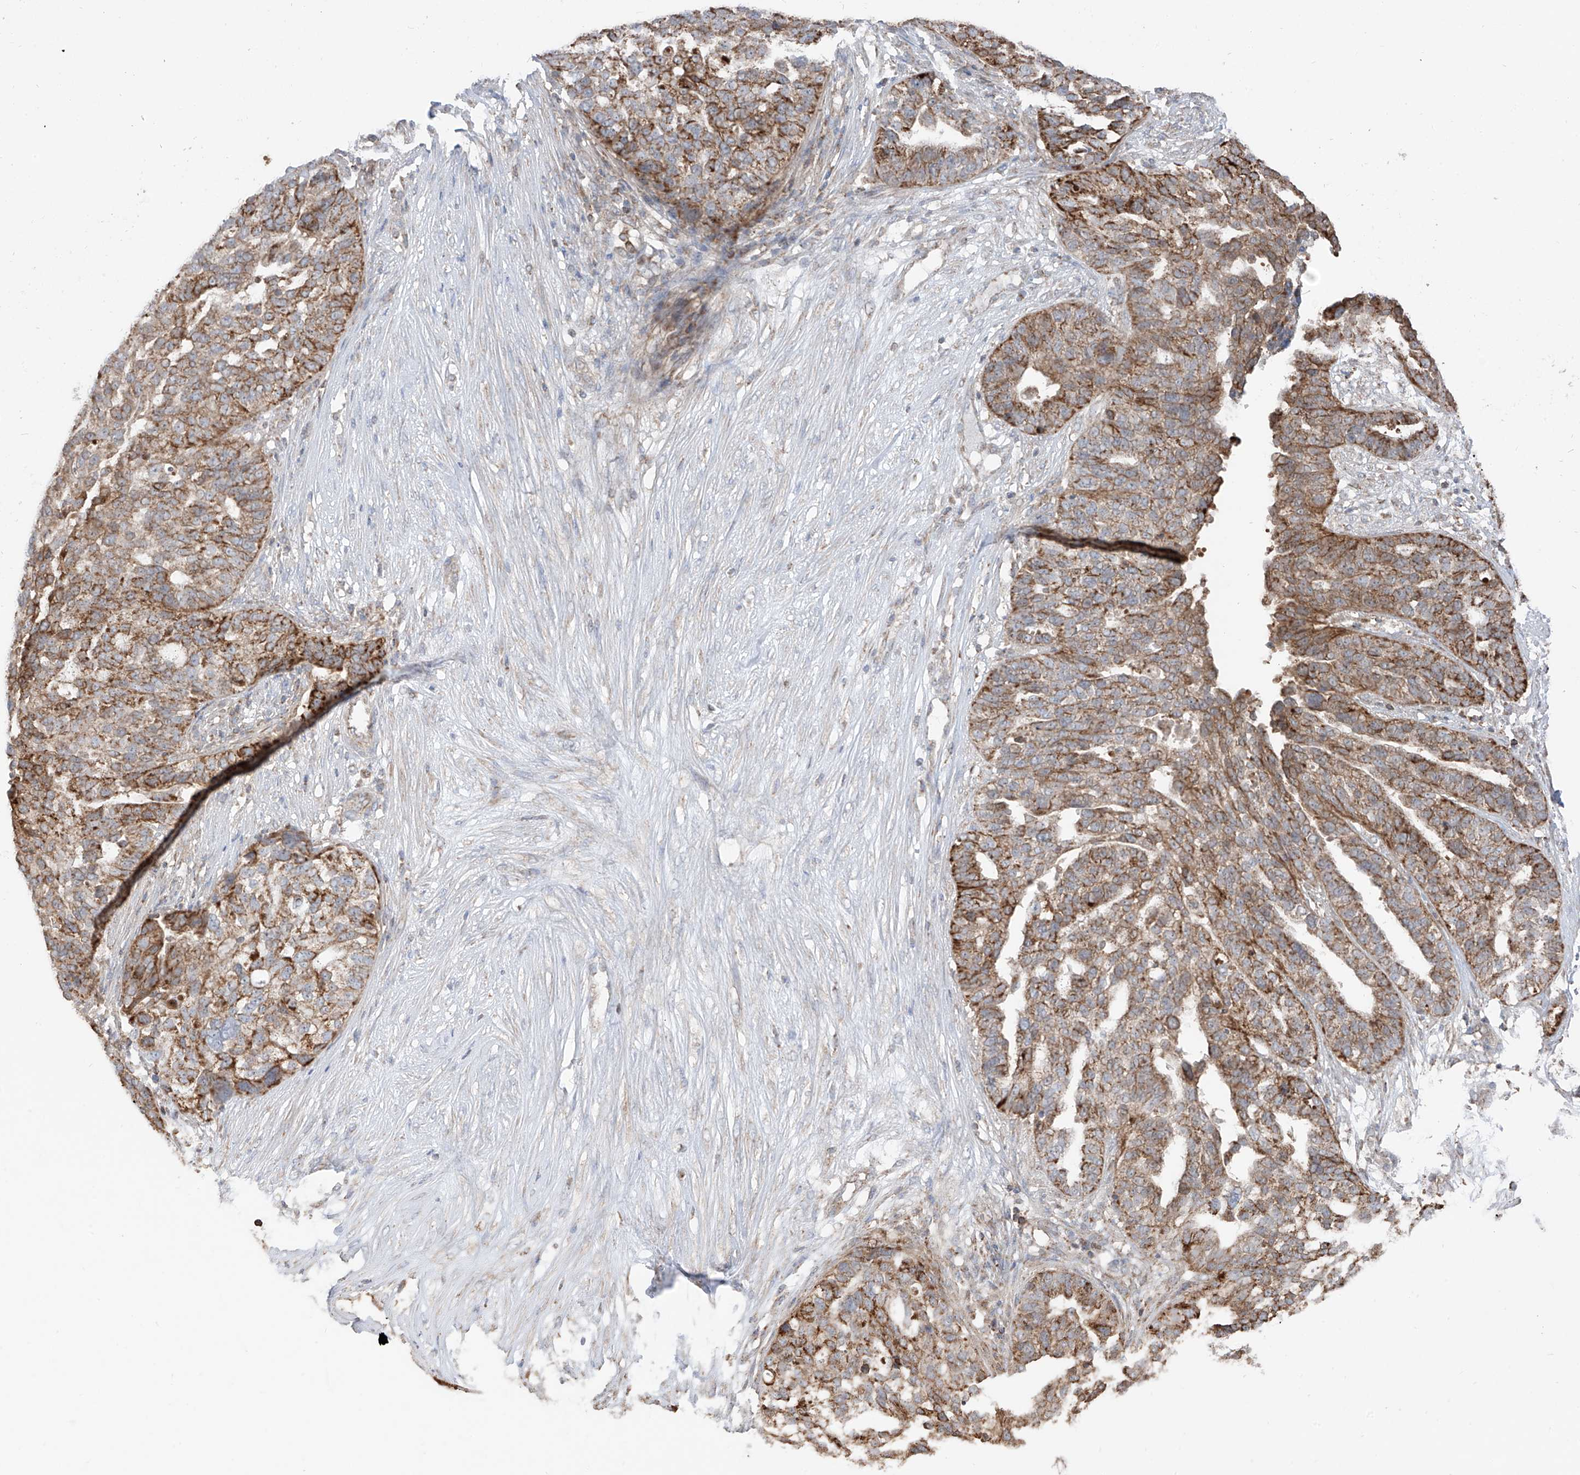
{"staining": {"intensity": "moderate", "quantity": ">75%", "location": "cytoplasmic/membranous"}, "tissue": "ovarian cancer", "cell_type": "Tumor cells", "image_type": "cancer", "snomed": [{"axis": "morphology", "description": "Cystadenocarcinoma, serous, NOS"}, {"axis": "topography", "description": "Ovary"}], "caption": "This is a histology image of immunohistochemistry (IHC) staining of ovarian cancer, which shows moderate expression in the cytoplasmic/membranous of tumor cells.", "gene": "ETHE1", "patient": {"sex": "female", "age": 59}}